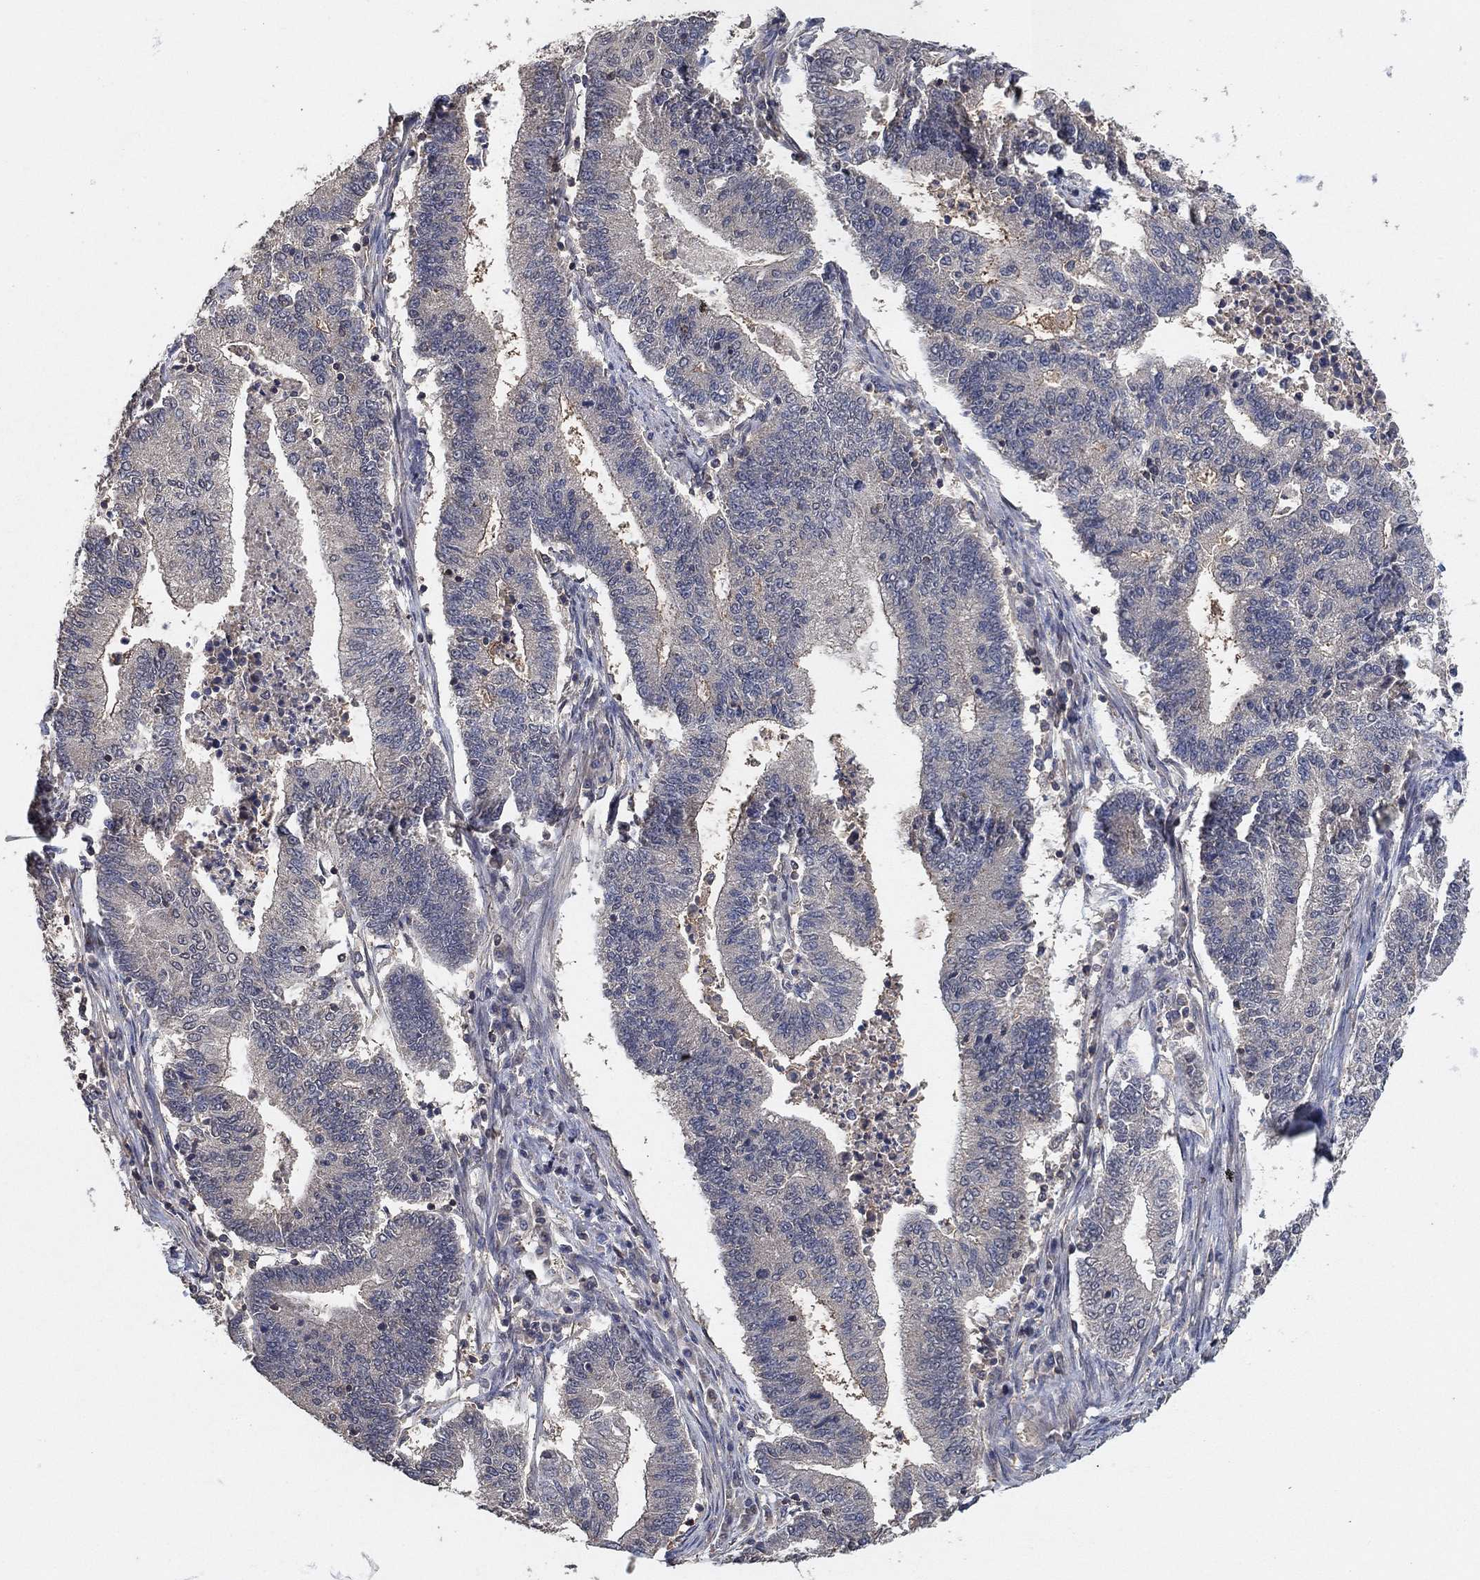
{"staining": {"intensity": "negative", "quantity": "none", "location": "none"}, "tissue": "endometrial cancer", "cell_type": "Tumor cells", "image_type": "cancer", "snomed": [{"axis": "morphology", "description": "Adenocarcinoma, NOS"}, {"axis": "topography", "description": "Uterus"}, {"axis": "topography", "description": "Endometrium"}], "caption": "A high-resolution photomicrograph shows IHC staining of endometrial cancer, which demonstrates no significant positivity in tumor cells.", "gene": "CCDC43", "patient": {"sex": "female", "age": 54}}